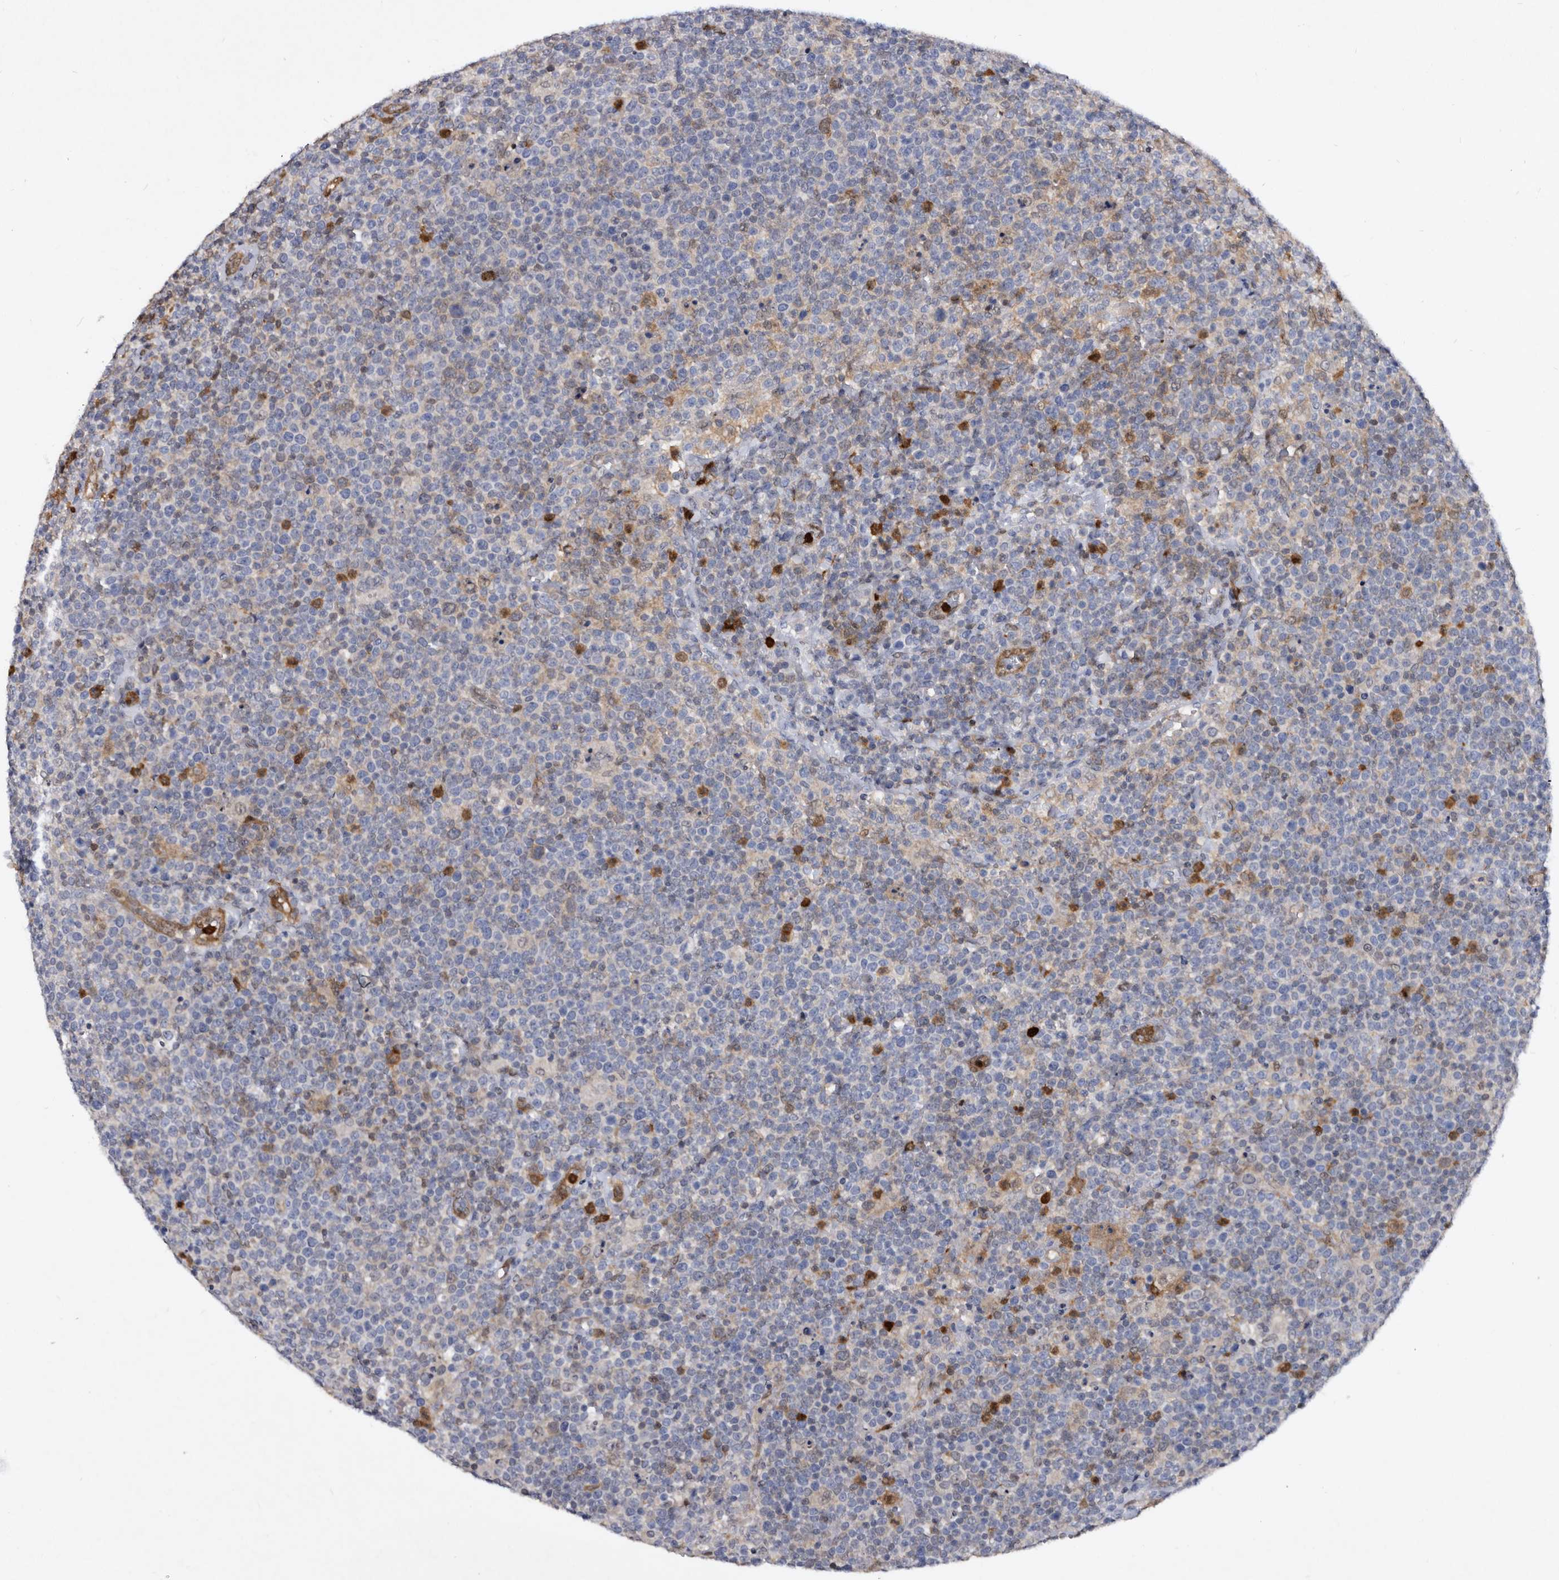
{"staining": {"intensity": "negative", "quantity": "none", "location": "none"}, "tissue": "lymphoma", "cell_type": "Tumor cells", "image_type": "cancer", "snomed": [{"axis": "morphology", "description": "Malignant lymphoma, non-Hodgkin's type, High grade"}, {"axis": "topography", "description": "Lymph node"}], "caption": "The immunohistochemistry micrograph has no significant staining in tumor cells of lymphoma tissue. Brightfield microscopy of IHC stained with DAB (brown) and hematoxylin (blue), captured at high magnification.", "gene": "SERPINB8", "patient": {"sex": "male", "age": 61}}